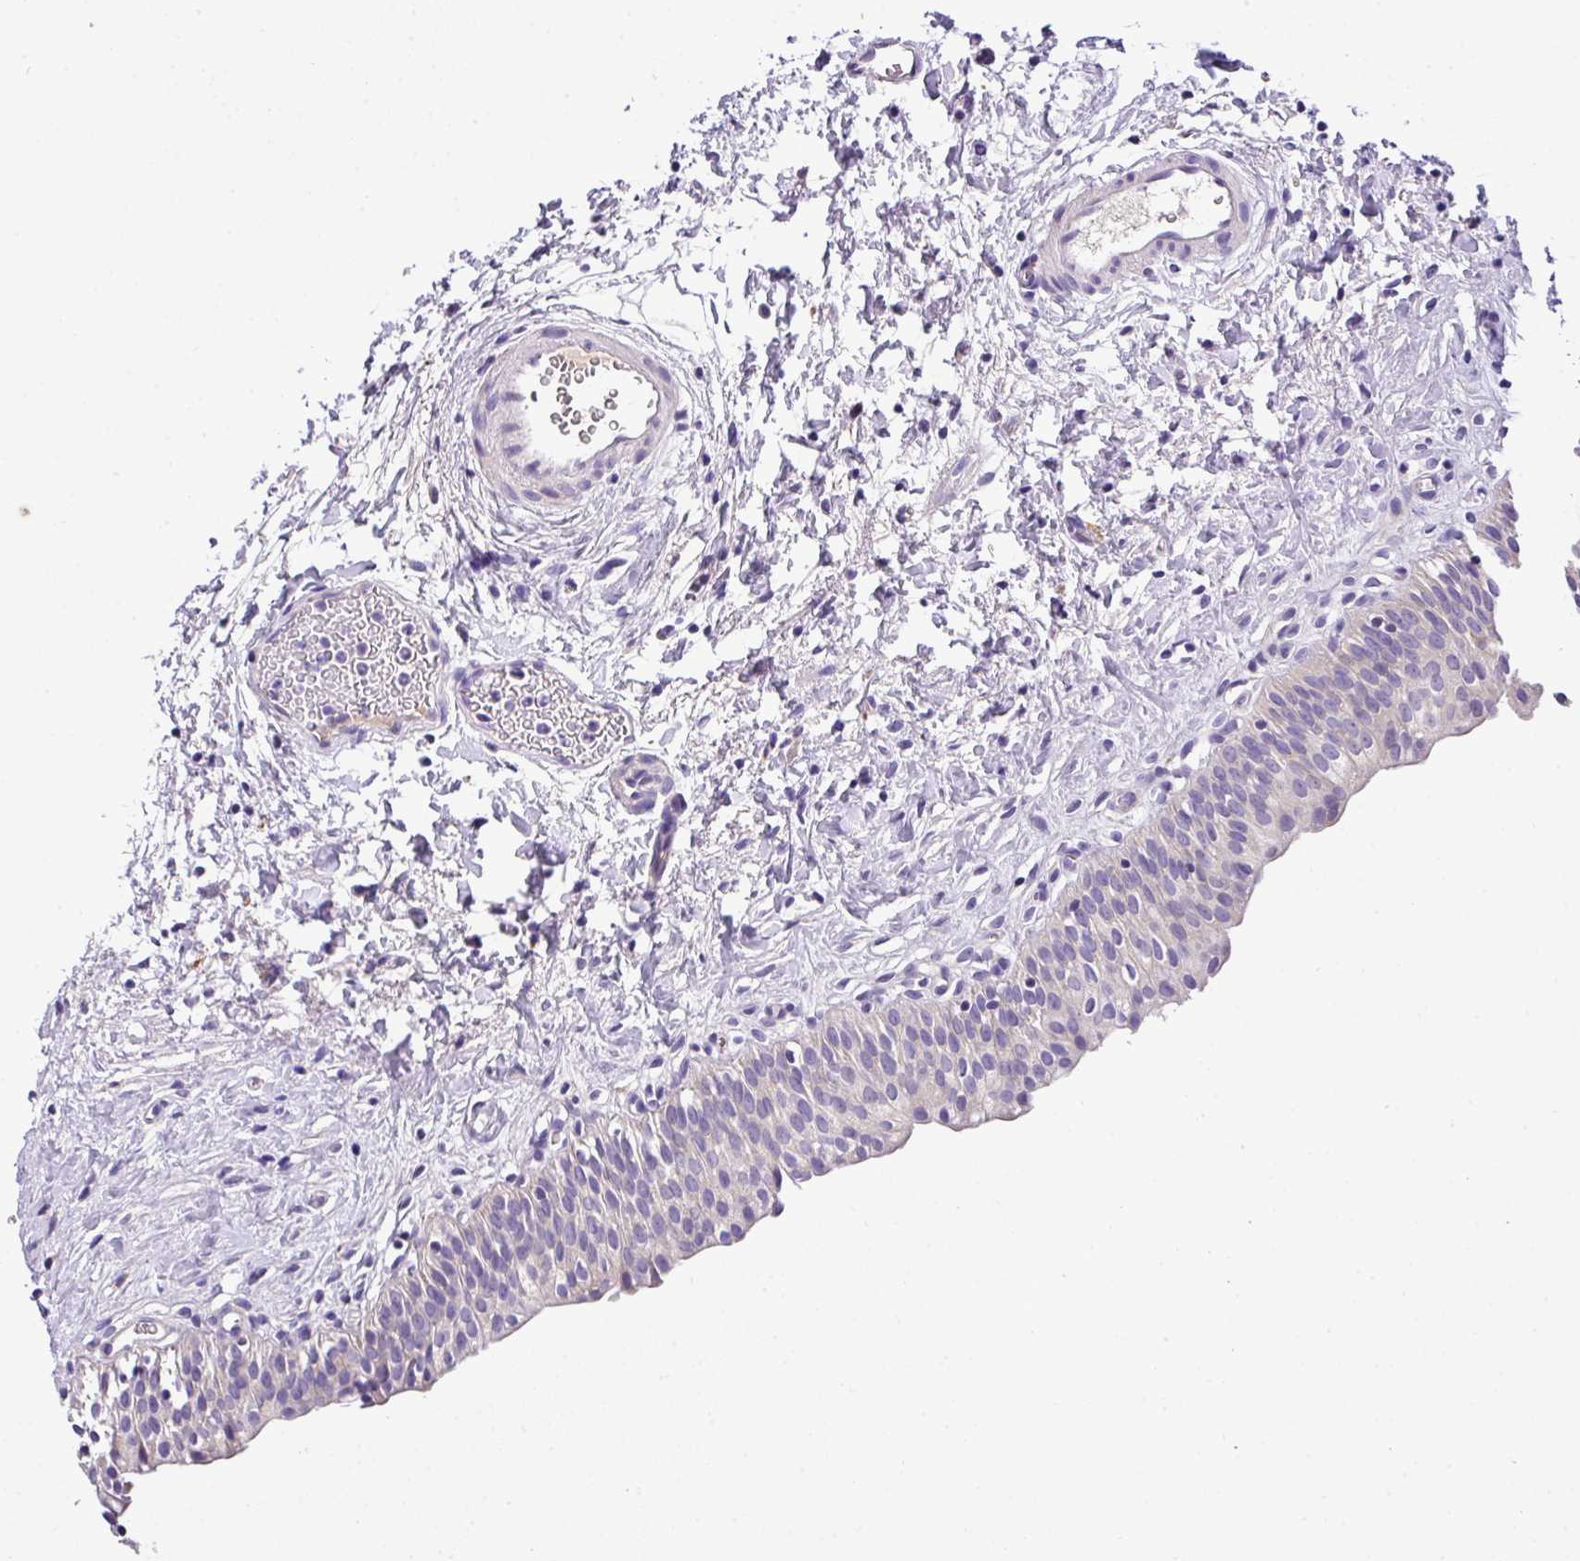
{"staining": {"intensity": "negative", "quantity": "none", "location": "none"}, "tissue": "urinary bladder", "cell_type": "Urothelial cells", "image_type": "normal", "snomed": [{"axis": "morphology", "description": "Normal tissue, NOS"}, {"axis": "topography", "description": "Urinary bladder"}], "caption": "Human urinary bladder stained for a protein using immunohistochemistry (IHC) exhibits no expression in urothelial cells.", "gene": "ANXA2R", "patient": {"sex": "male", "age": 51}}